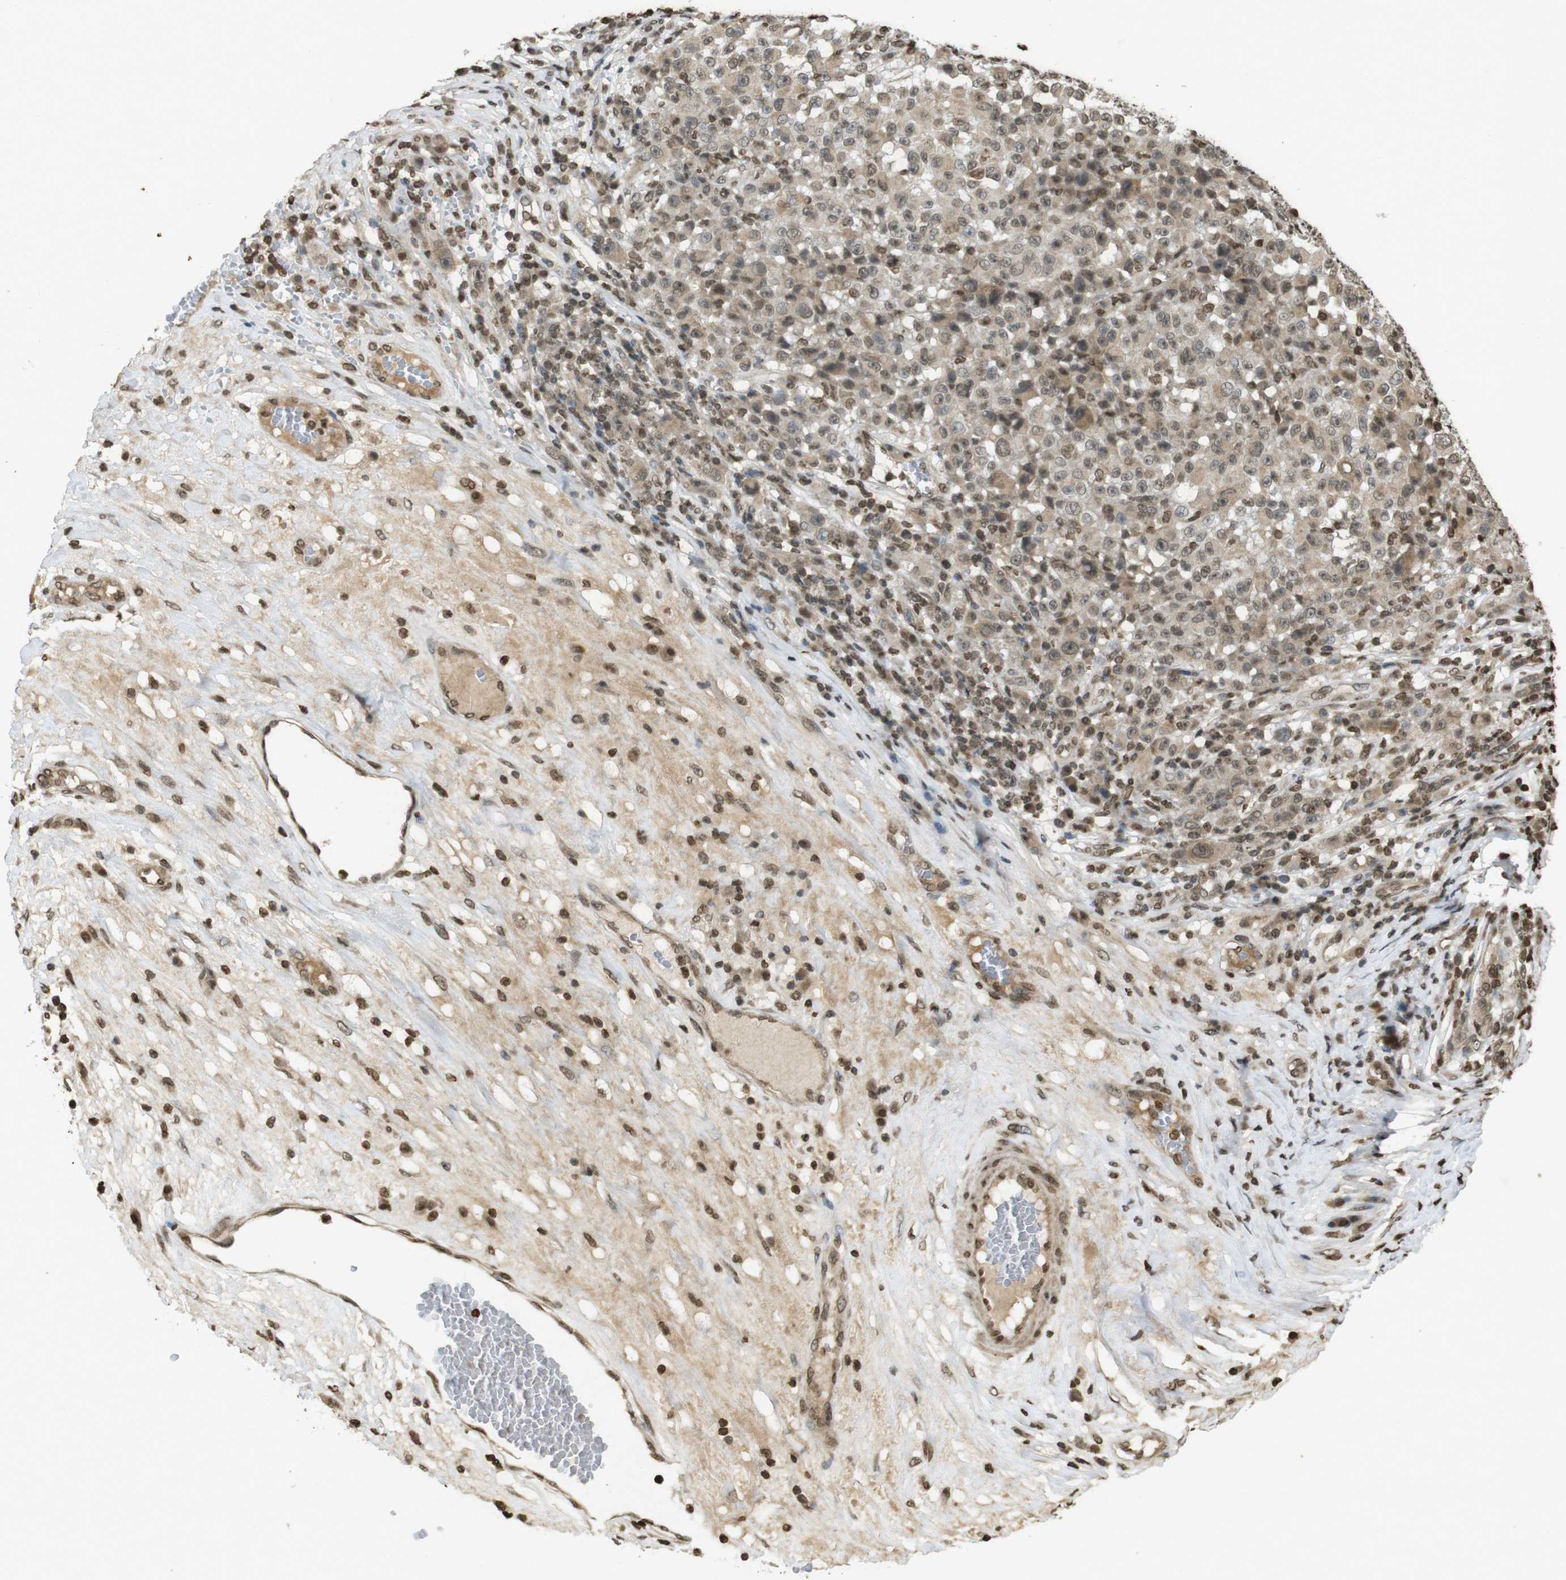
{"staining": {"intensity": "weak", "quantity": ">75%", "location": "cytoplasmic/membranous,nuclear"}, "tissue": "melanoma", "cell_type": "Tumor cells", "image_type": "cancer", "snomed": [{"axis": "morphology", "description": "Malignant melanoma, NOS"}, {"axis": "topography", "description": "Skin"}], "caption": "IHC of human melanoma reveals low levels of weak cytoplasmic/membranous and nuclear positivity in about >75% of tumor cells.", "gene": "ORC4", "patient": {"sex": "female", "age": 82}}